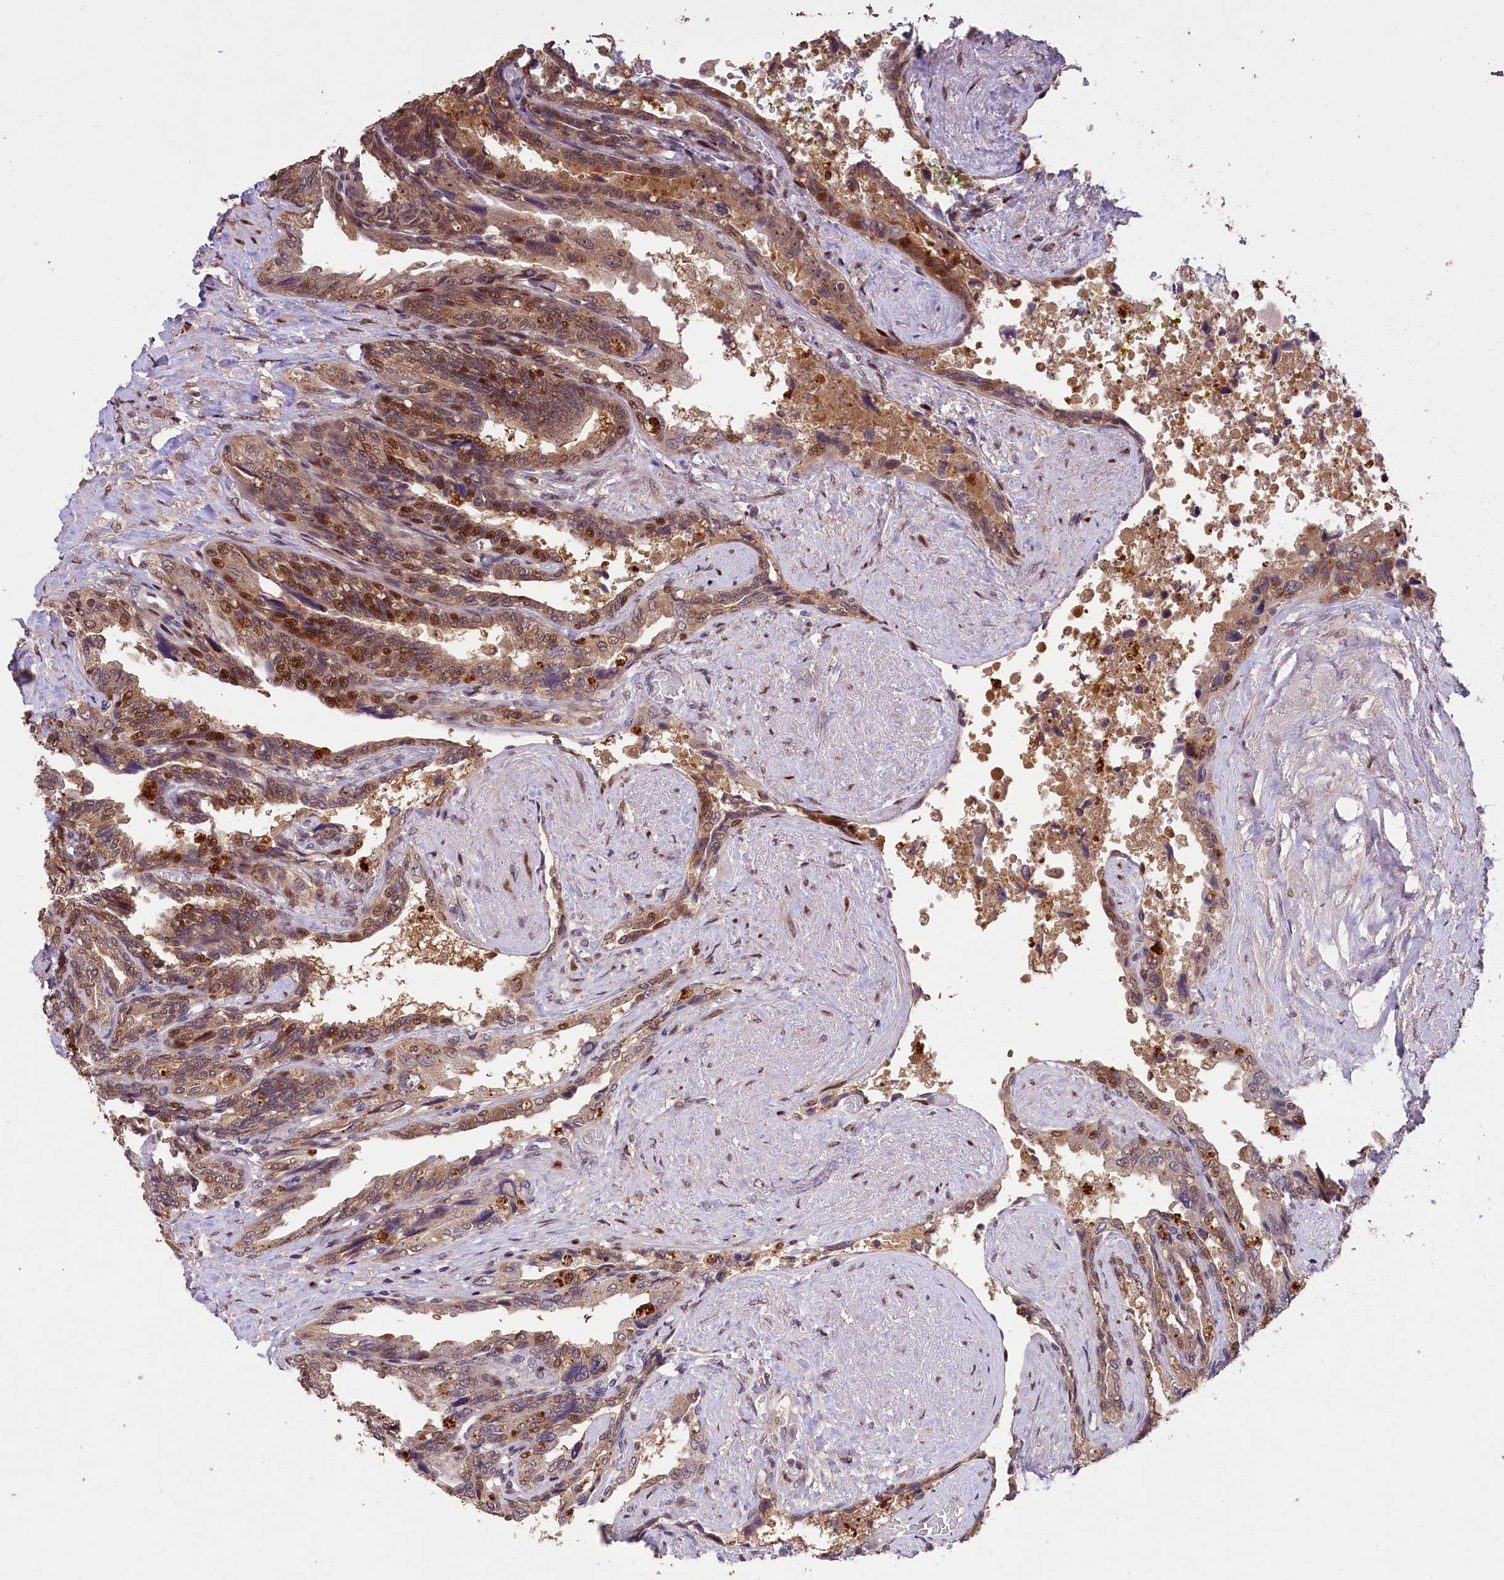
{"staining": {"intensity": "strong", "quantity": ">75%", "location": "cytoplasmic/membranous,nuclear"}, "tissue": "seminal vesicle", "cell_type": "Glandular cells", "image_type": "normal", "snomed": [{"axis": "morphology", "description": "Normal tissue, NOS"}, {"axis": "topography", "description": "Seminal veicle"}, {"axis": "topography", "description": "Peripheral nerve tissue"}], "caption": "Immunohistochemical staining of benign seminal vesicle shows strong cytoplasmic/membranous,nuclear protein expression in about >75% of glandular cells. The staining was performed using DAB, with brown indicating positive protein expression. Nuclei are stained blue with hematoxylin.", "gene": "PHAF1", "patient": {"sex": "male", "age": 60}}